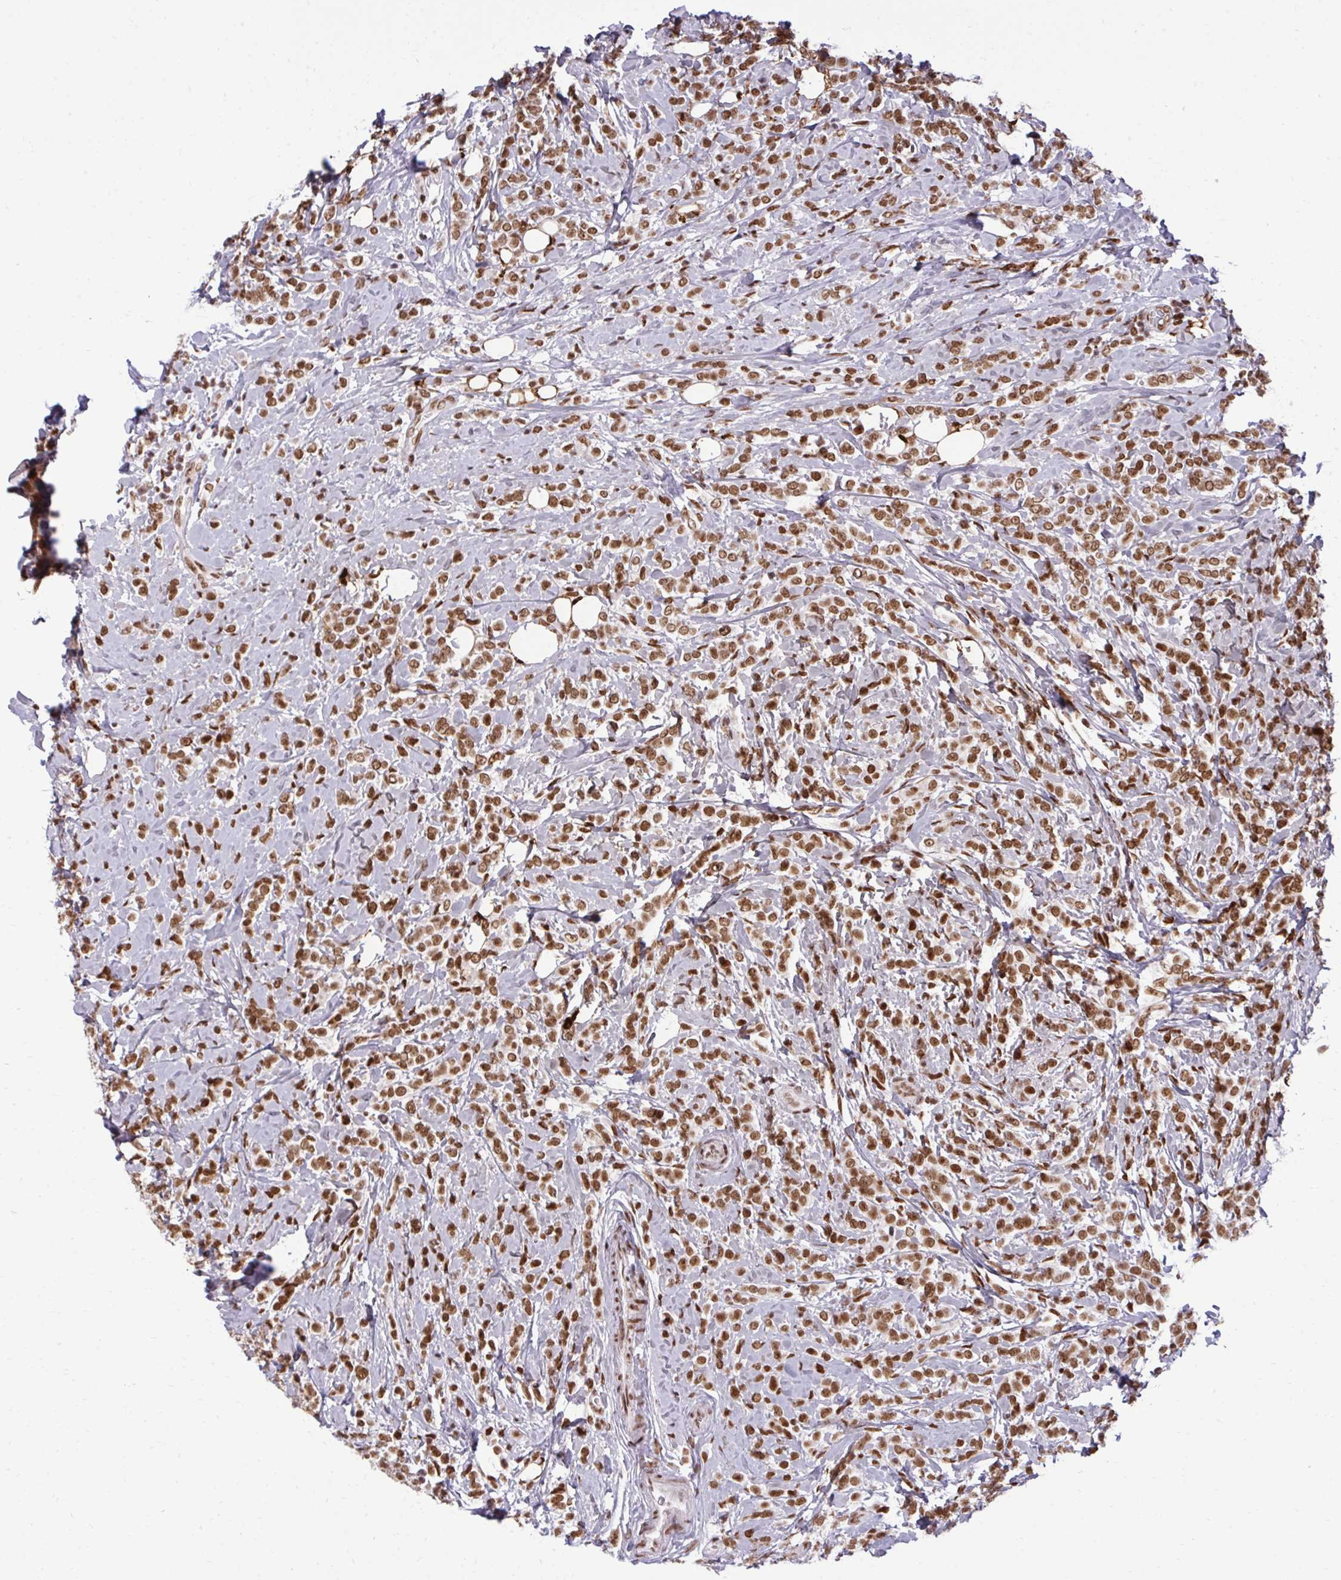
{"staining": {"intensity": "moderate", "quantity": ">75%", "location": "nuclear"}, "tissue": "breast cancer", "cell_type": "Tumor cells", "image_type": "cancer", "snomed": [{"axis": "morphology", "description": "Lobular carcinoma"}, {"axis": "topography", "description": "Breast"}], "caption": "The immunohistochemical stain shows moderate nuclear staining in tumor cells of breast lobular carcinoma tissue.", "gene": "CDYL", "patient": {"sex": "female", "age": 49}}